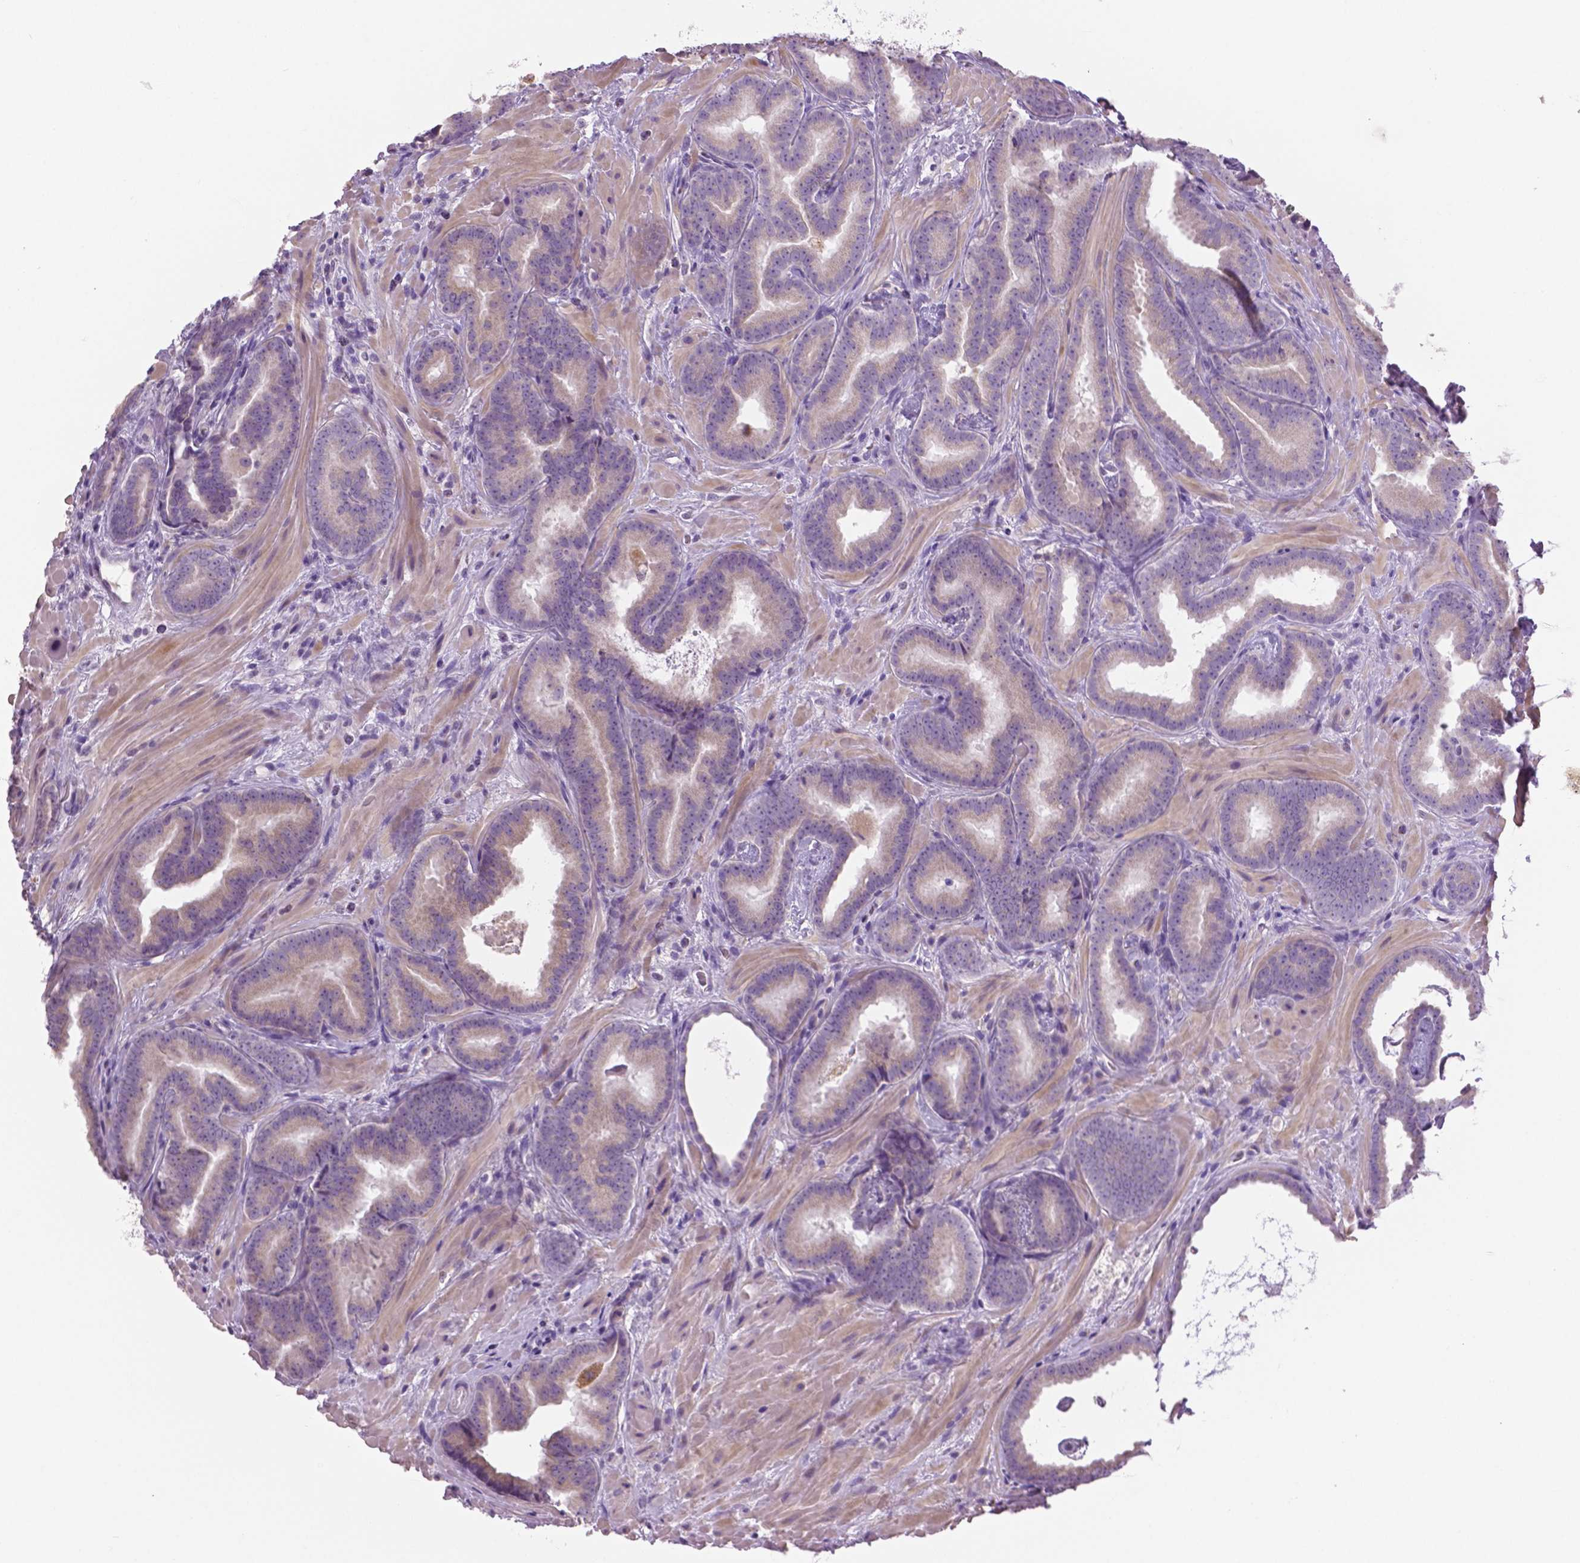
{"staining": {"intensity": "weak", "quantity": "25%-75%", "location": "cytoplasmic/membranous"}, "tissue": "prostate cancer", "cell_type": "Tumor cells", "image_type": "cancer", "snomed": [{"axis": "morphology", "description": "Adenocarcinoma, Low grade"}, {"axis": "topography", "description": "Prostate"}], "caption": "Weak cytoplasmic/membranous protein staining is seen in approximately 25%-75% of tumor cells in prostate cancer.", "gene": "DNAH12", "patient": {"sex": "male", "age": 63}}